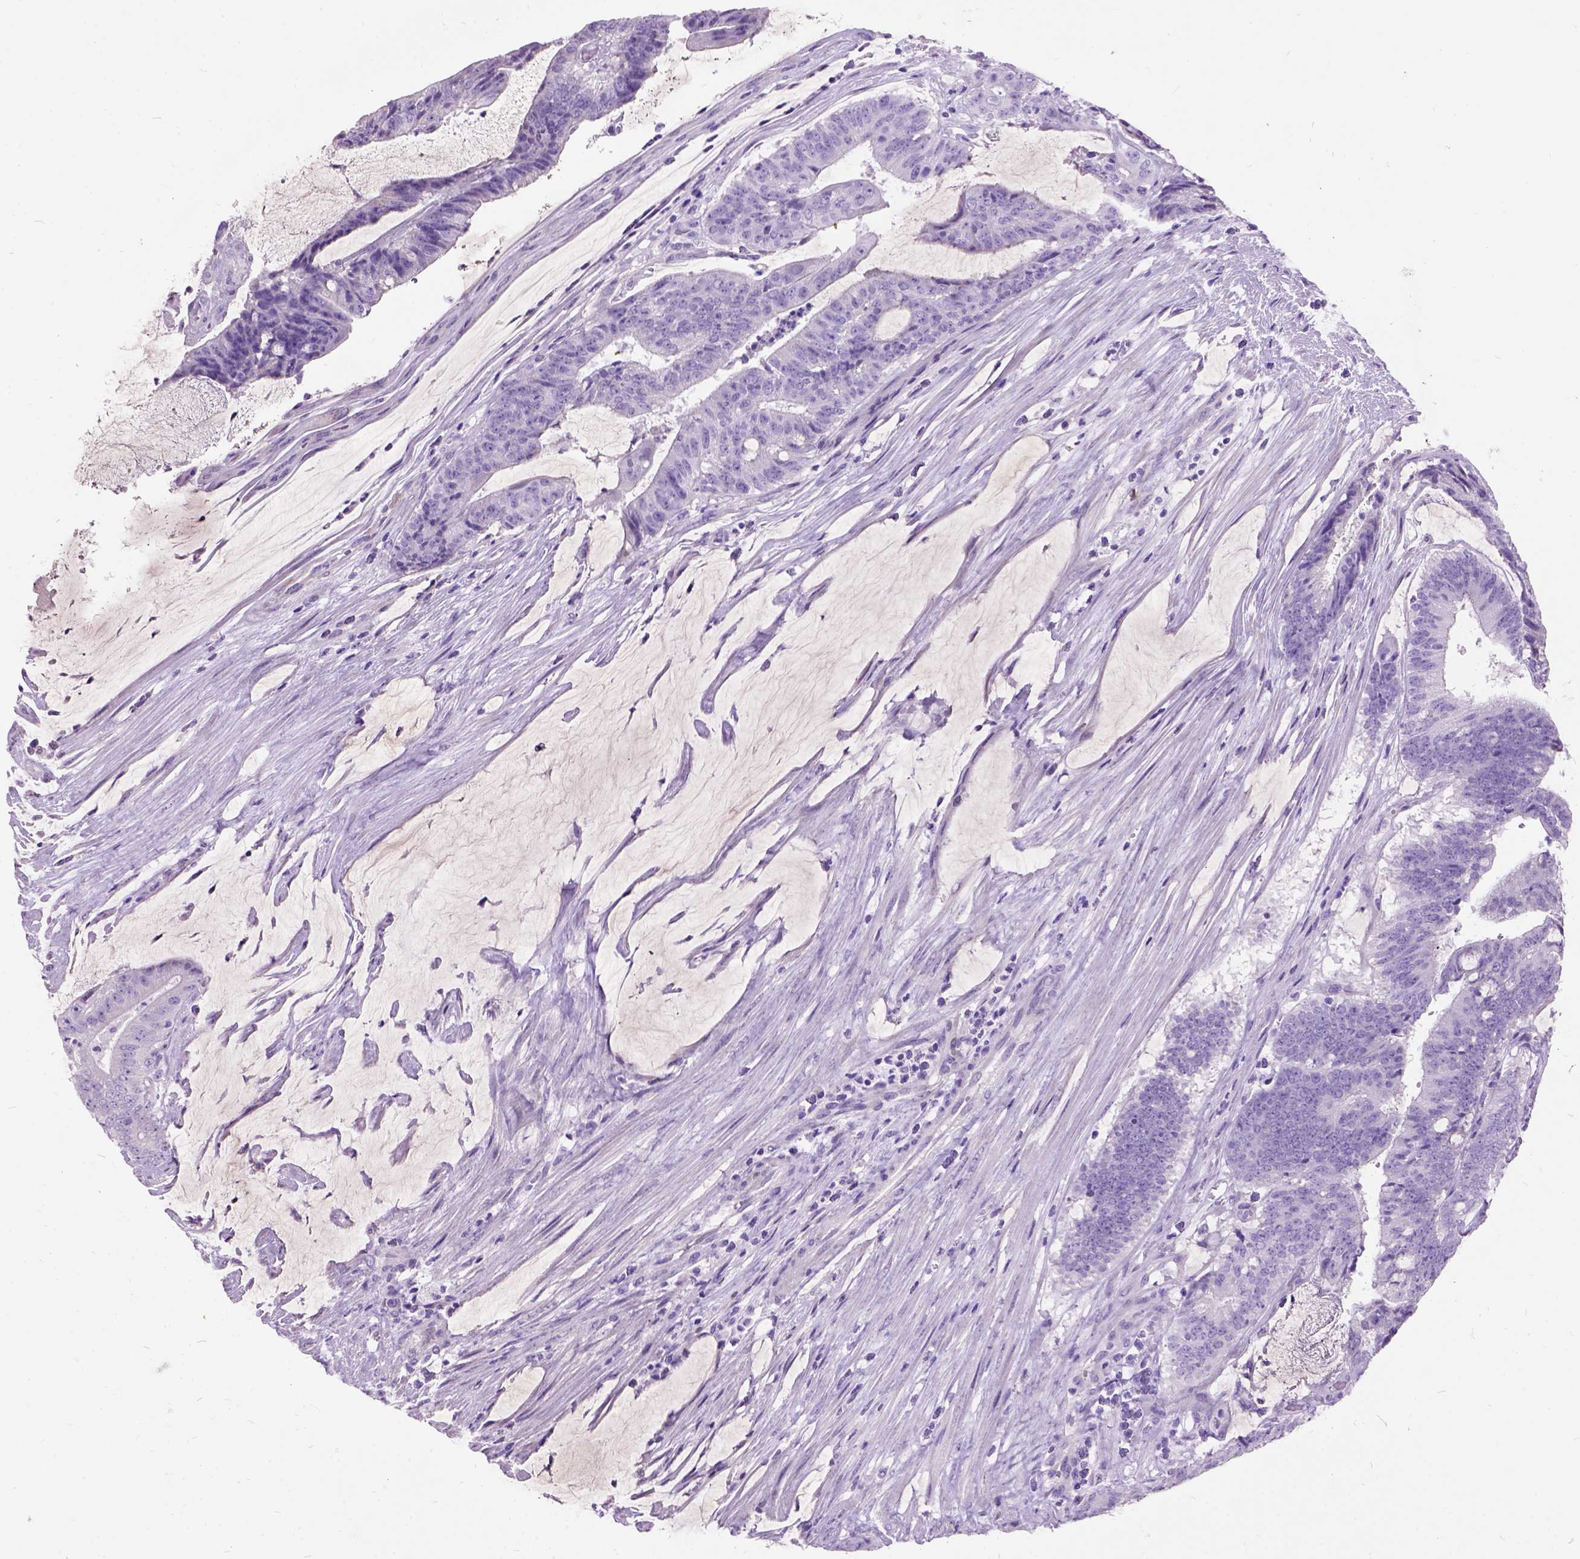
{"staining": {"intensity": "negative", "quantity": "none", "location": "none"}, "tissue": "colorectal cancer", "cell_type": "Tumor cells", "image_type": "cancer", "snomed": [{"axis": "morphology", "description": "Adenocarcinoma, NOS"}, {"axis": "topography", "description": "Colon"}], "caption": "An immunohistochemistry (IHC) histopathology image of adenocarcinoma (colorectal) is shown. There is no staining in tumor cells of adenocarcinoma (colorectal).", "gene": "MAPT", "patient": {"sex": "female", "age": 43}}